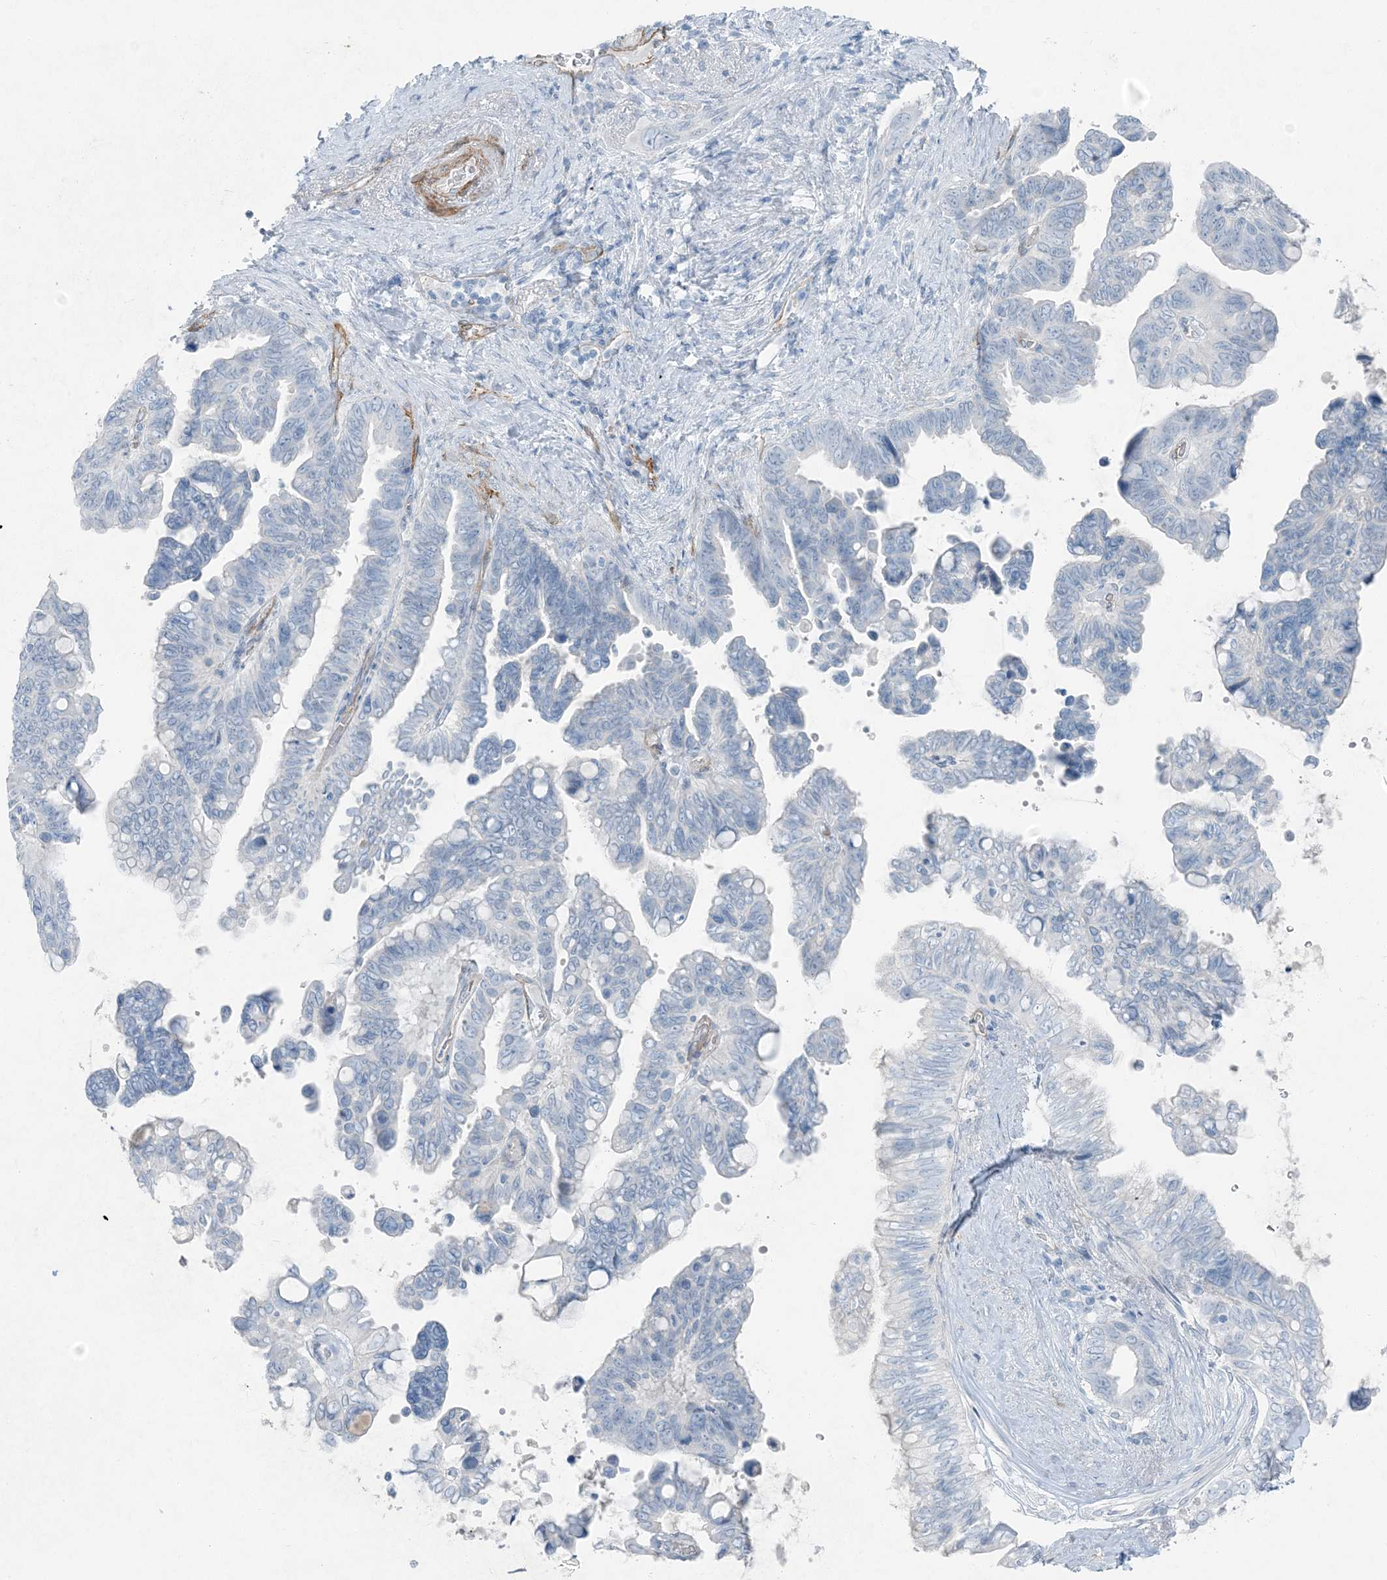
{"staining": {"intensity": "negative", "quantity": "none", "location": "none"}, "tissue": "pancreatic cancer", "cell_type": "Tumor cells", "image_type": "cancer", "snomed": [{"axis": "morphology", "description": "Adenocarcinoma, NOS"}, {"axis": "topography", "description": "Pancreas"}], "caption": "Immunohistochemistry (IHC) histopathology image of neoplastic tissue: pancreatic cancer stained with DAB (3,3'-diaminobenzidine) demonstrates no significant protein positivity in tumor cells.", "gene": "PGM5", "patient": {"sex": "female", "age": 72}}